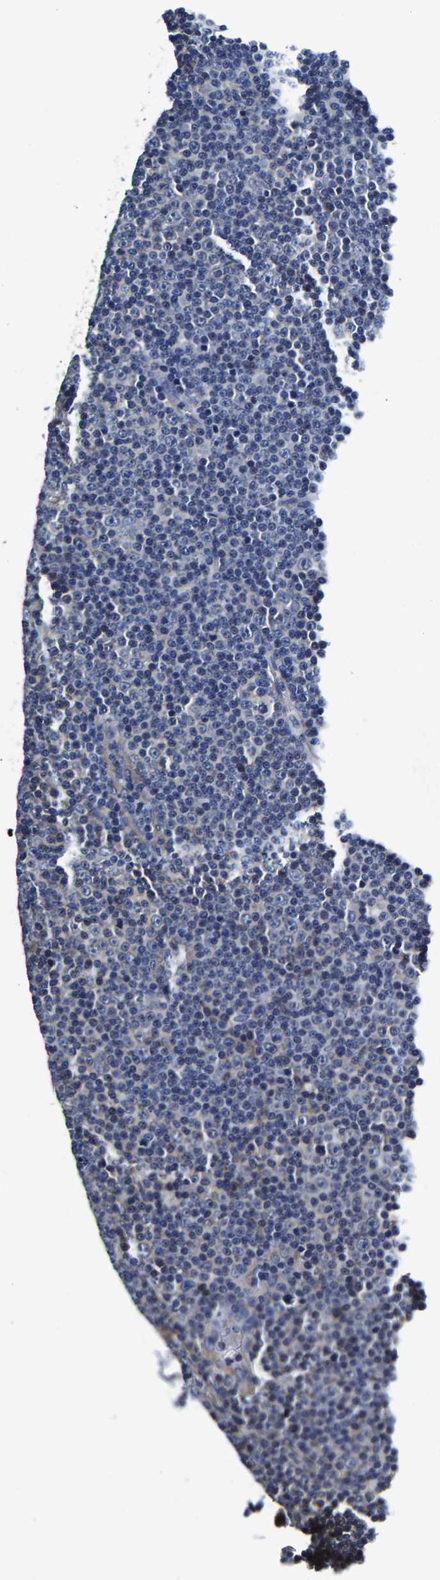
{"staining": {"intensity": "negative", "quantity": "none", "location": "none"}, "tissue": "lymphoma", "cell_type": "Tumor cells", "image_type": "cancer", "snomed": [{"axis": "morphology", "description": "Malignant lymphoma, non-Hodgkin's type, Low grade"}, {"axis": "topography", "description": "Lymph node"}], "caption": "Histopathology image shows no protein positivity in tumor cells of lymphoma tissue. The staining is performed using DAB brown chromogen with nuclei counter-stained in using hematoxylin.", "gene": "KCTD17", "patient": {"sex": "female", "age": 67}}